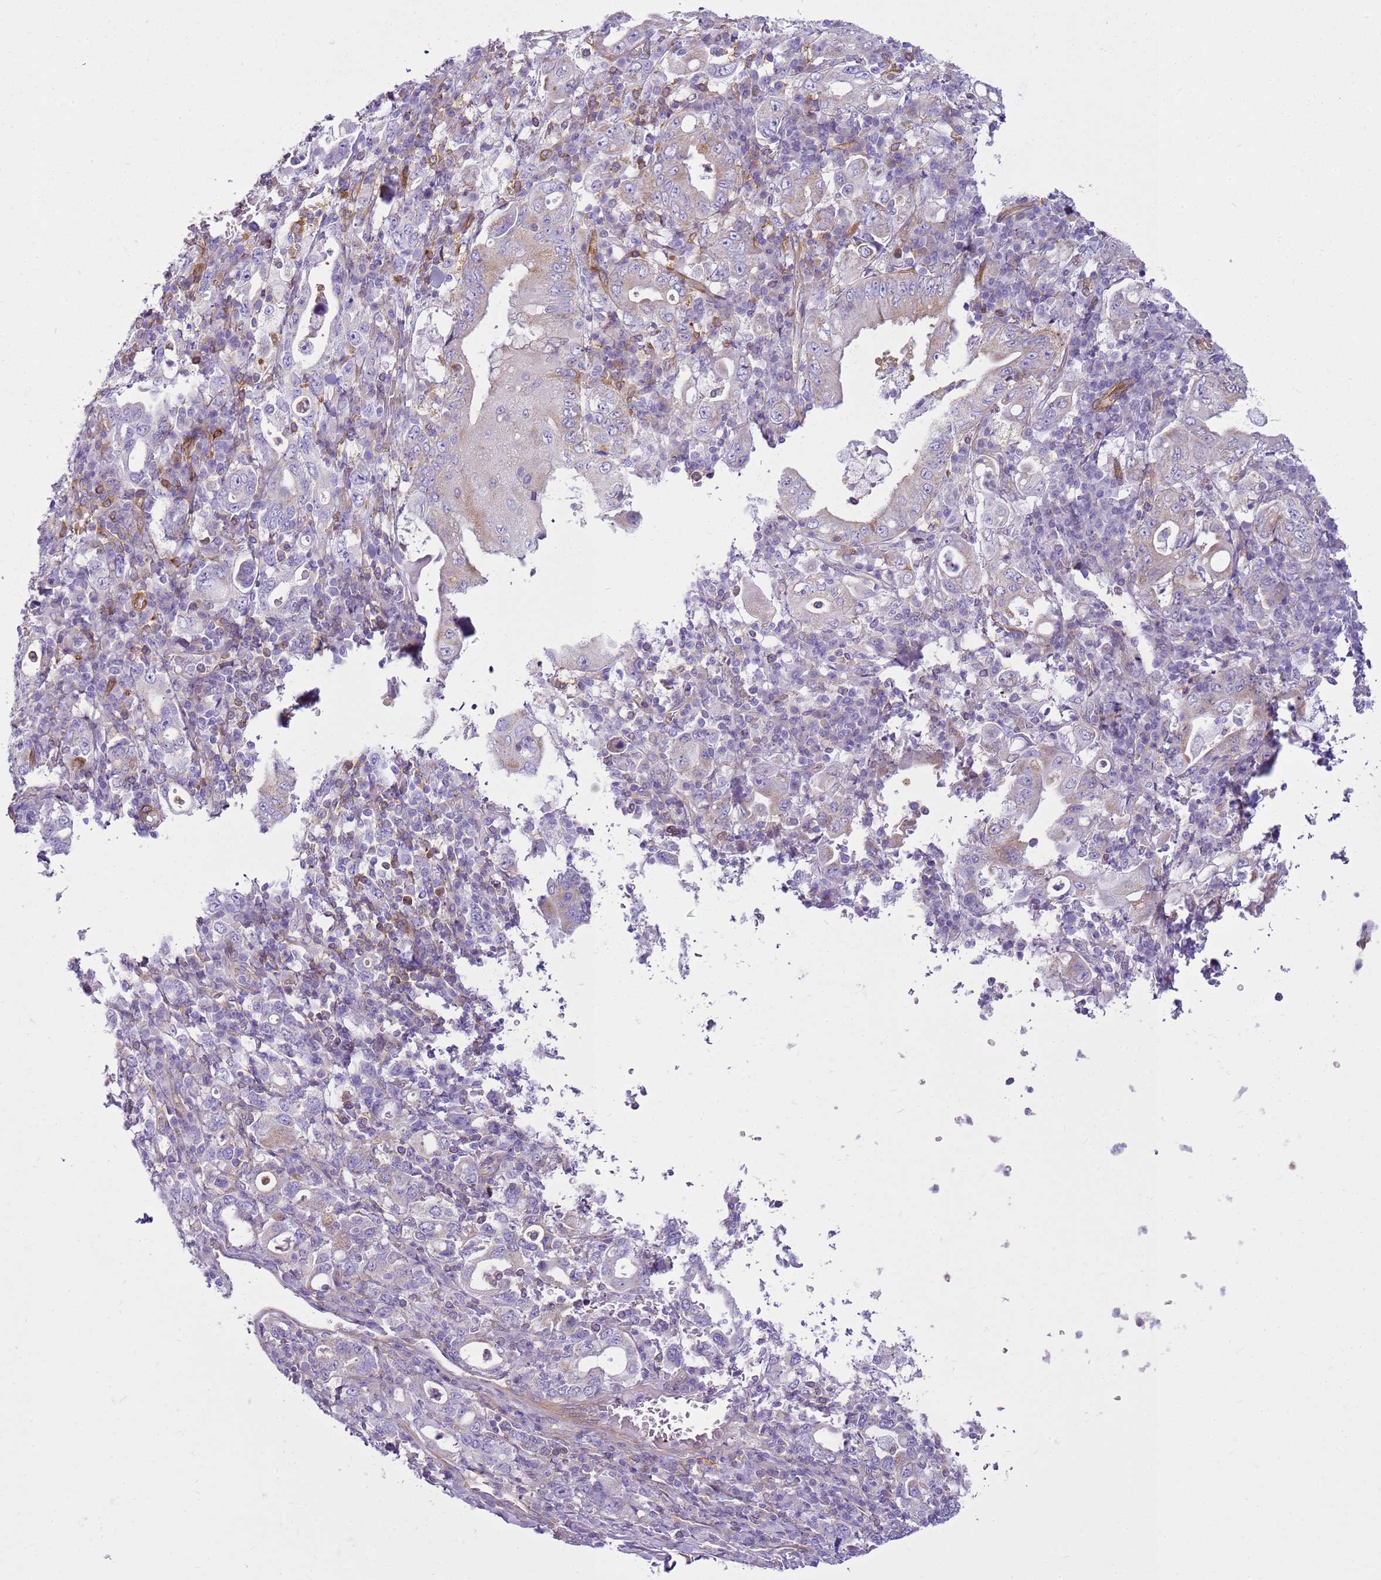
{"staining": {"intensity": "moderate", "quantity": "<25%", "location": "cytoplasmic/membranous"}, "tissue": "stomach cancer", "cell_type": "Tumor cells", "image_type": "cancer", "snomed": [{"axis": "morphology", "description": "Normal tissue, NOS"}, {"axis": "morphology", "description": "Adenocarcinoma, NOS"}, {"axis": "topography", "description": "Esophagus"}, {"axis": "topography", "description": "Stomach, upper"}, {"axis": "topography", "description": "Peripheral nerve tissue"}], "caption": "Protein staining of adenocarcinoma (stomach) tissue displays moderate cytoplasmic/membranous positivity in approximately <25% of tumor cells.", "gene": "SNX21", "patient": {"sex": "male", "age": 62}}